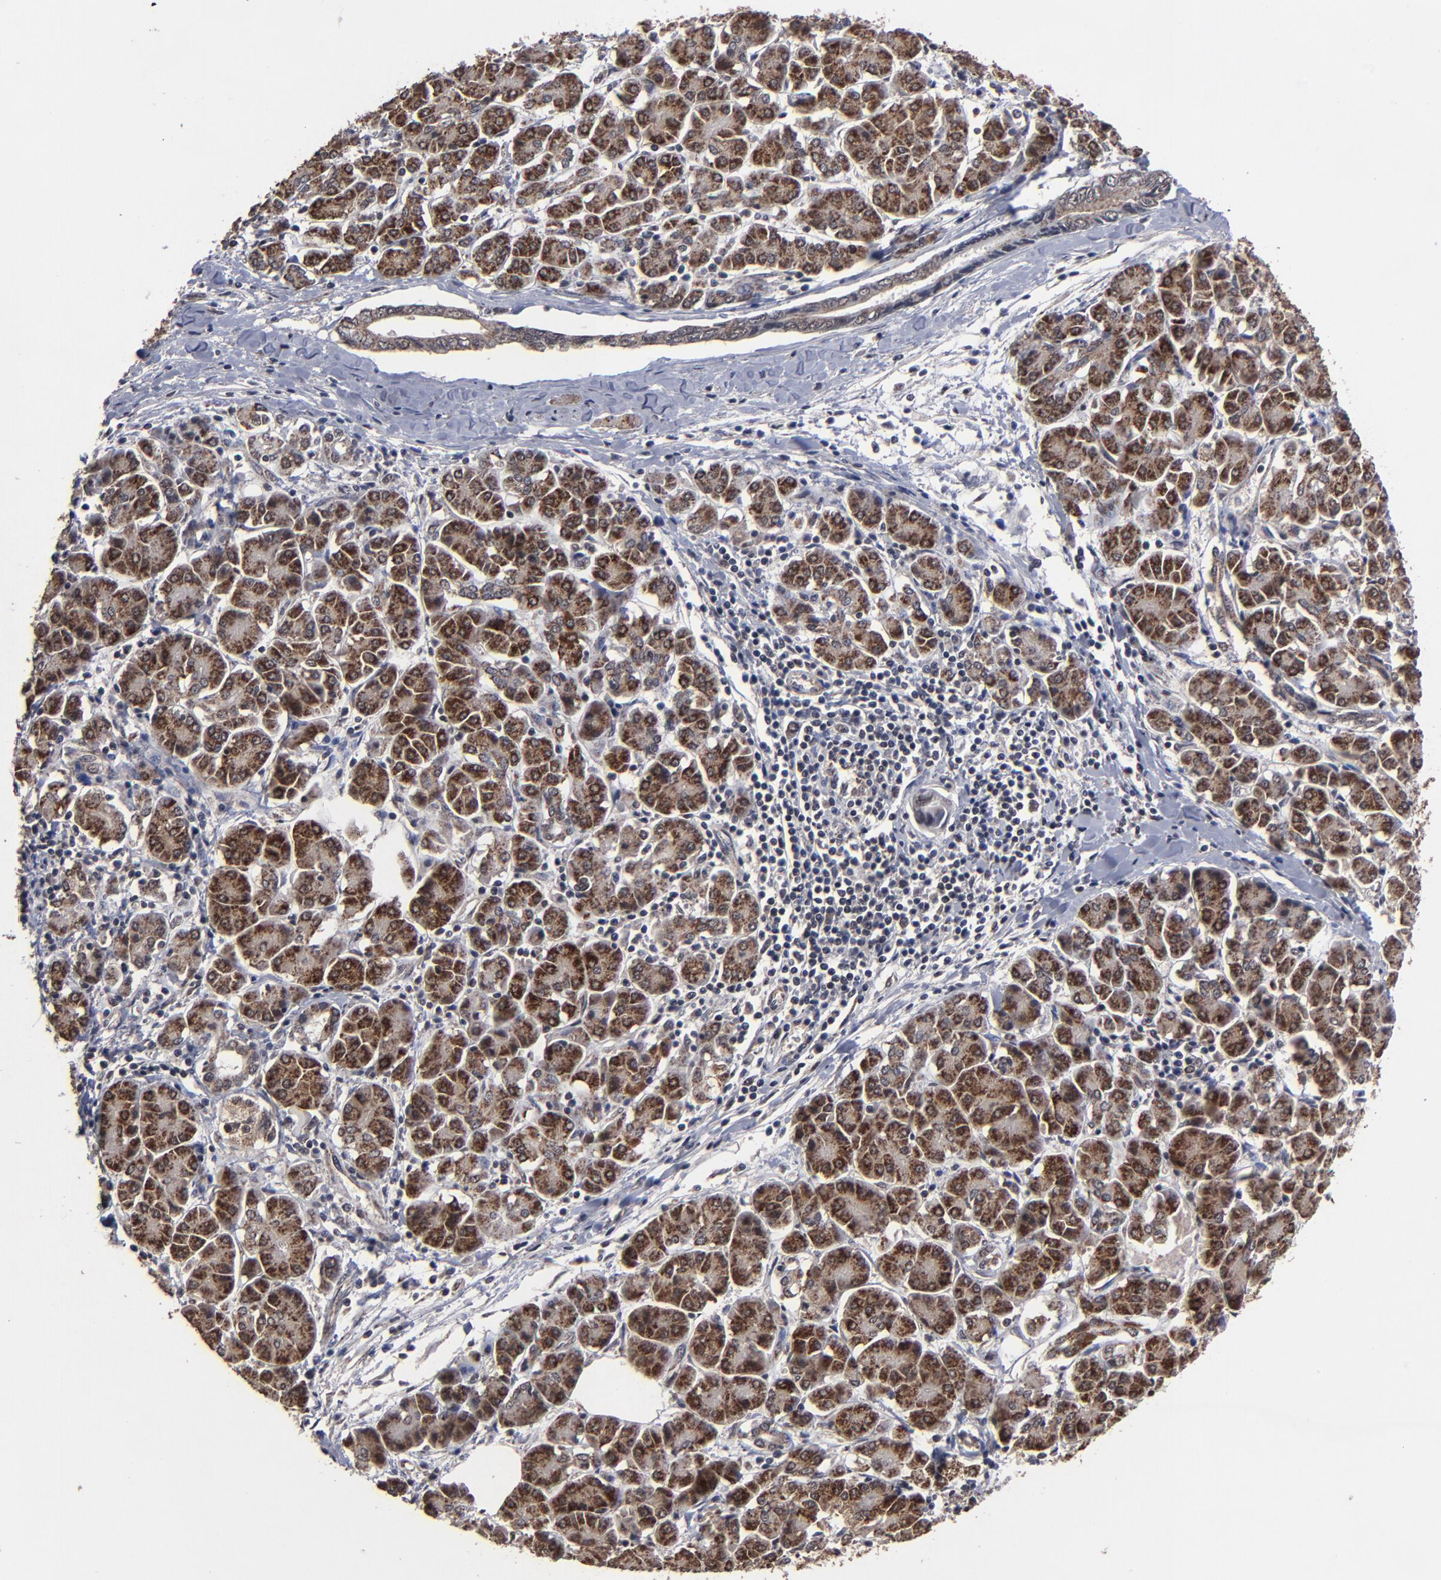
{"staining": {"intensity": "weak", "quantity": "25%-75%", "location": "nuclear"}, "tissue": "pancreatic cancer", "cell_type": "Tumor cells", "image_type": "cancer", "snomed": [{"axis": "morphology", "description": "Adenocarcinoma, NOS"}, {"axis": "topography", "description": "Pancreas"}], "caption": "Pancreatic cancer (adenocarcinoma) stained with a protein marker demonstrates weak staining in tumor cells.", "gene": "BNIP3", "patient": {"sex": "female", "age": 57}}